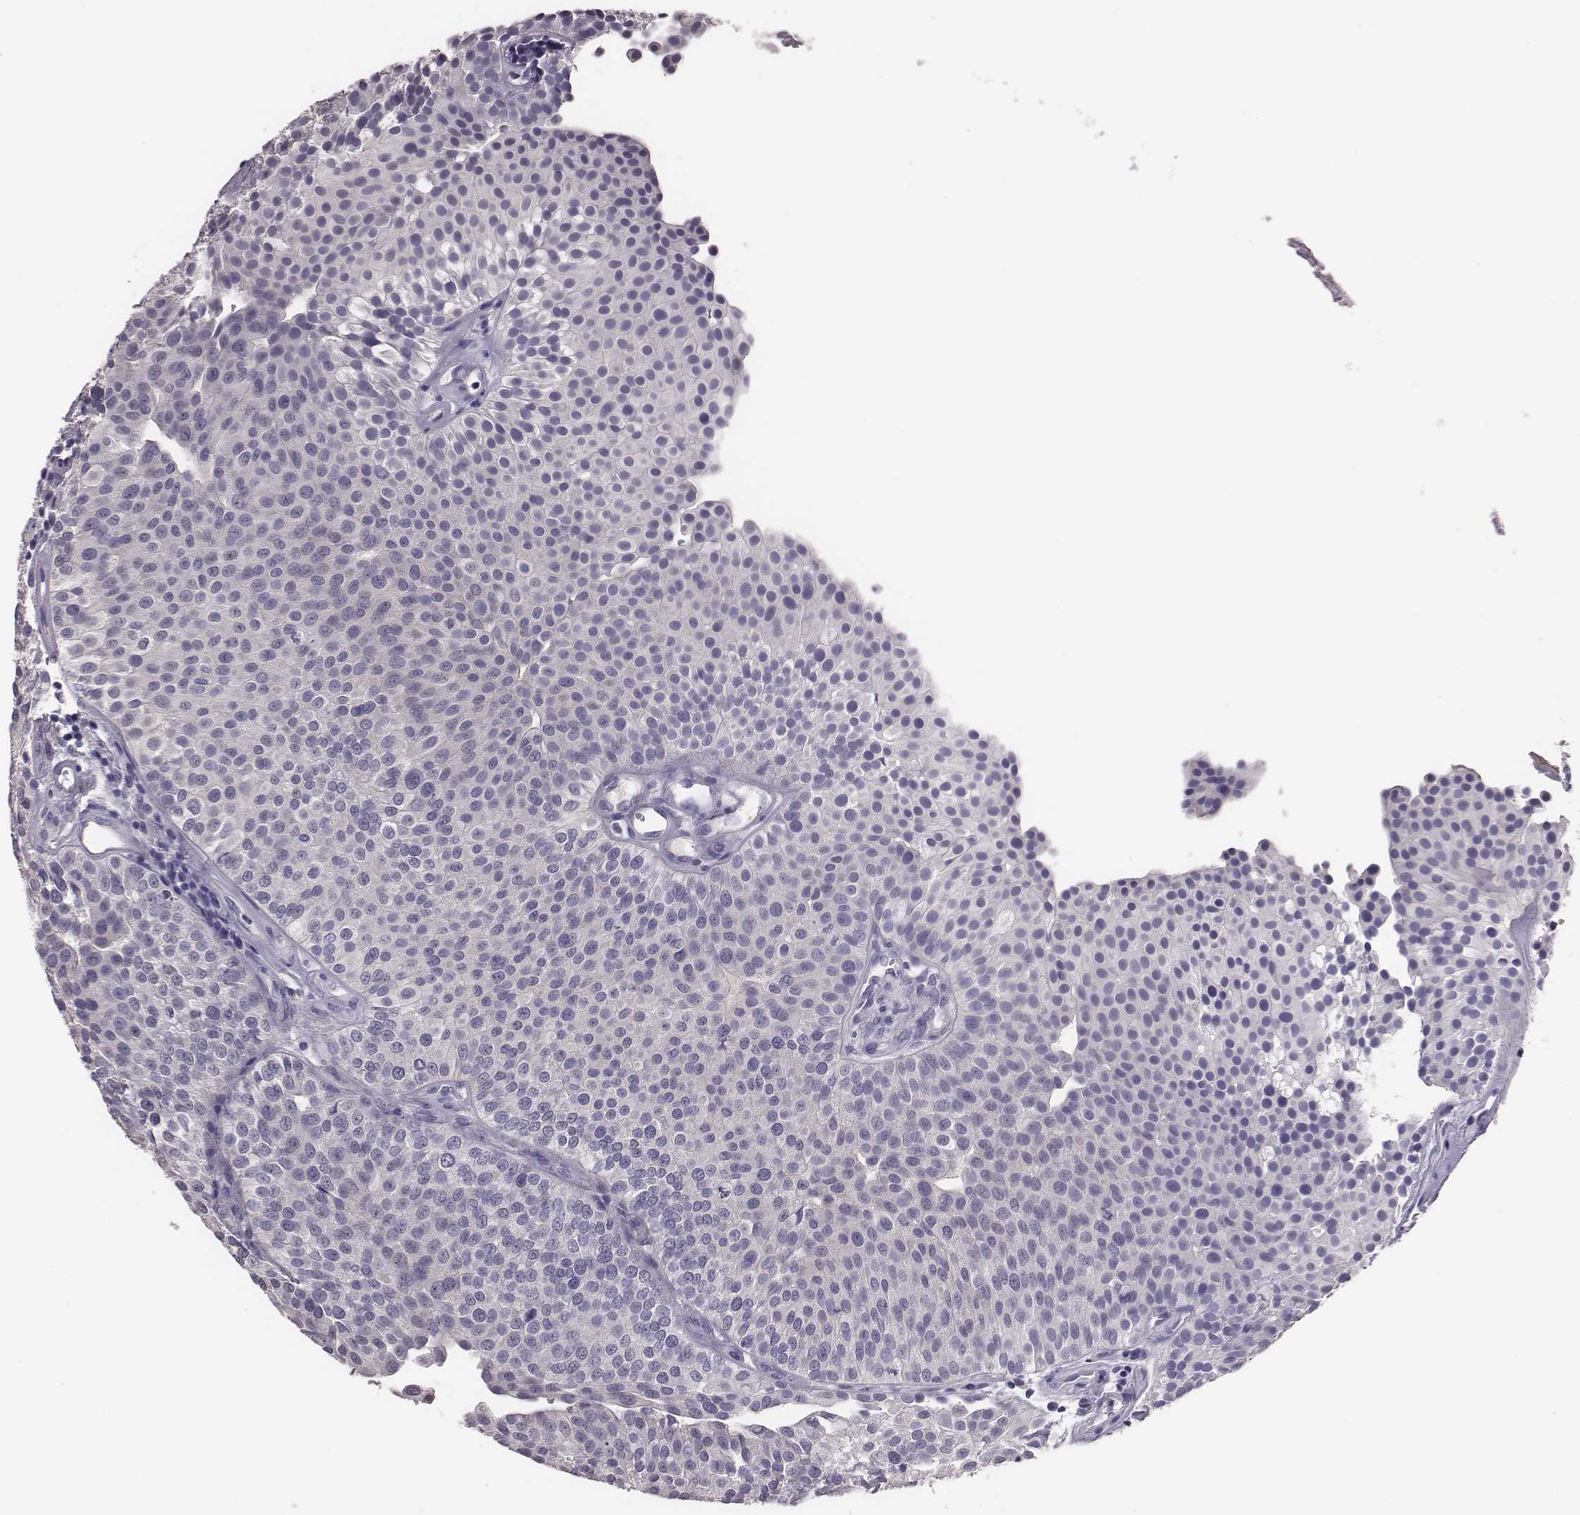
{"staining": {"intensity": "negative", "quantity": "none", "location": "none"}, "tissue": "urothelial cancer", "cell_type": "Tumor cells", "image_type": "cancer", "snomed": [{"axis": "morphology", "description": "Urothelial carcinoma, Low grade"}, {"axis": "topography", "description": "Urinary bladder"}], "caption": "IHC of low-grade urothelial carcinoma demonstrates no positivity in tumor cells.", "gene": "EN1", "patient": {"sex": "female", "age": 87}}